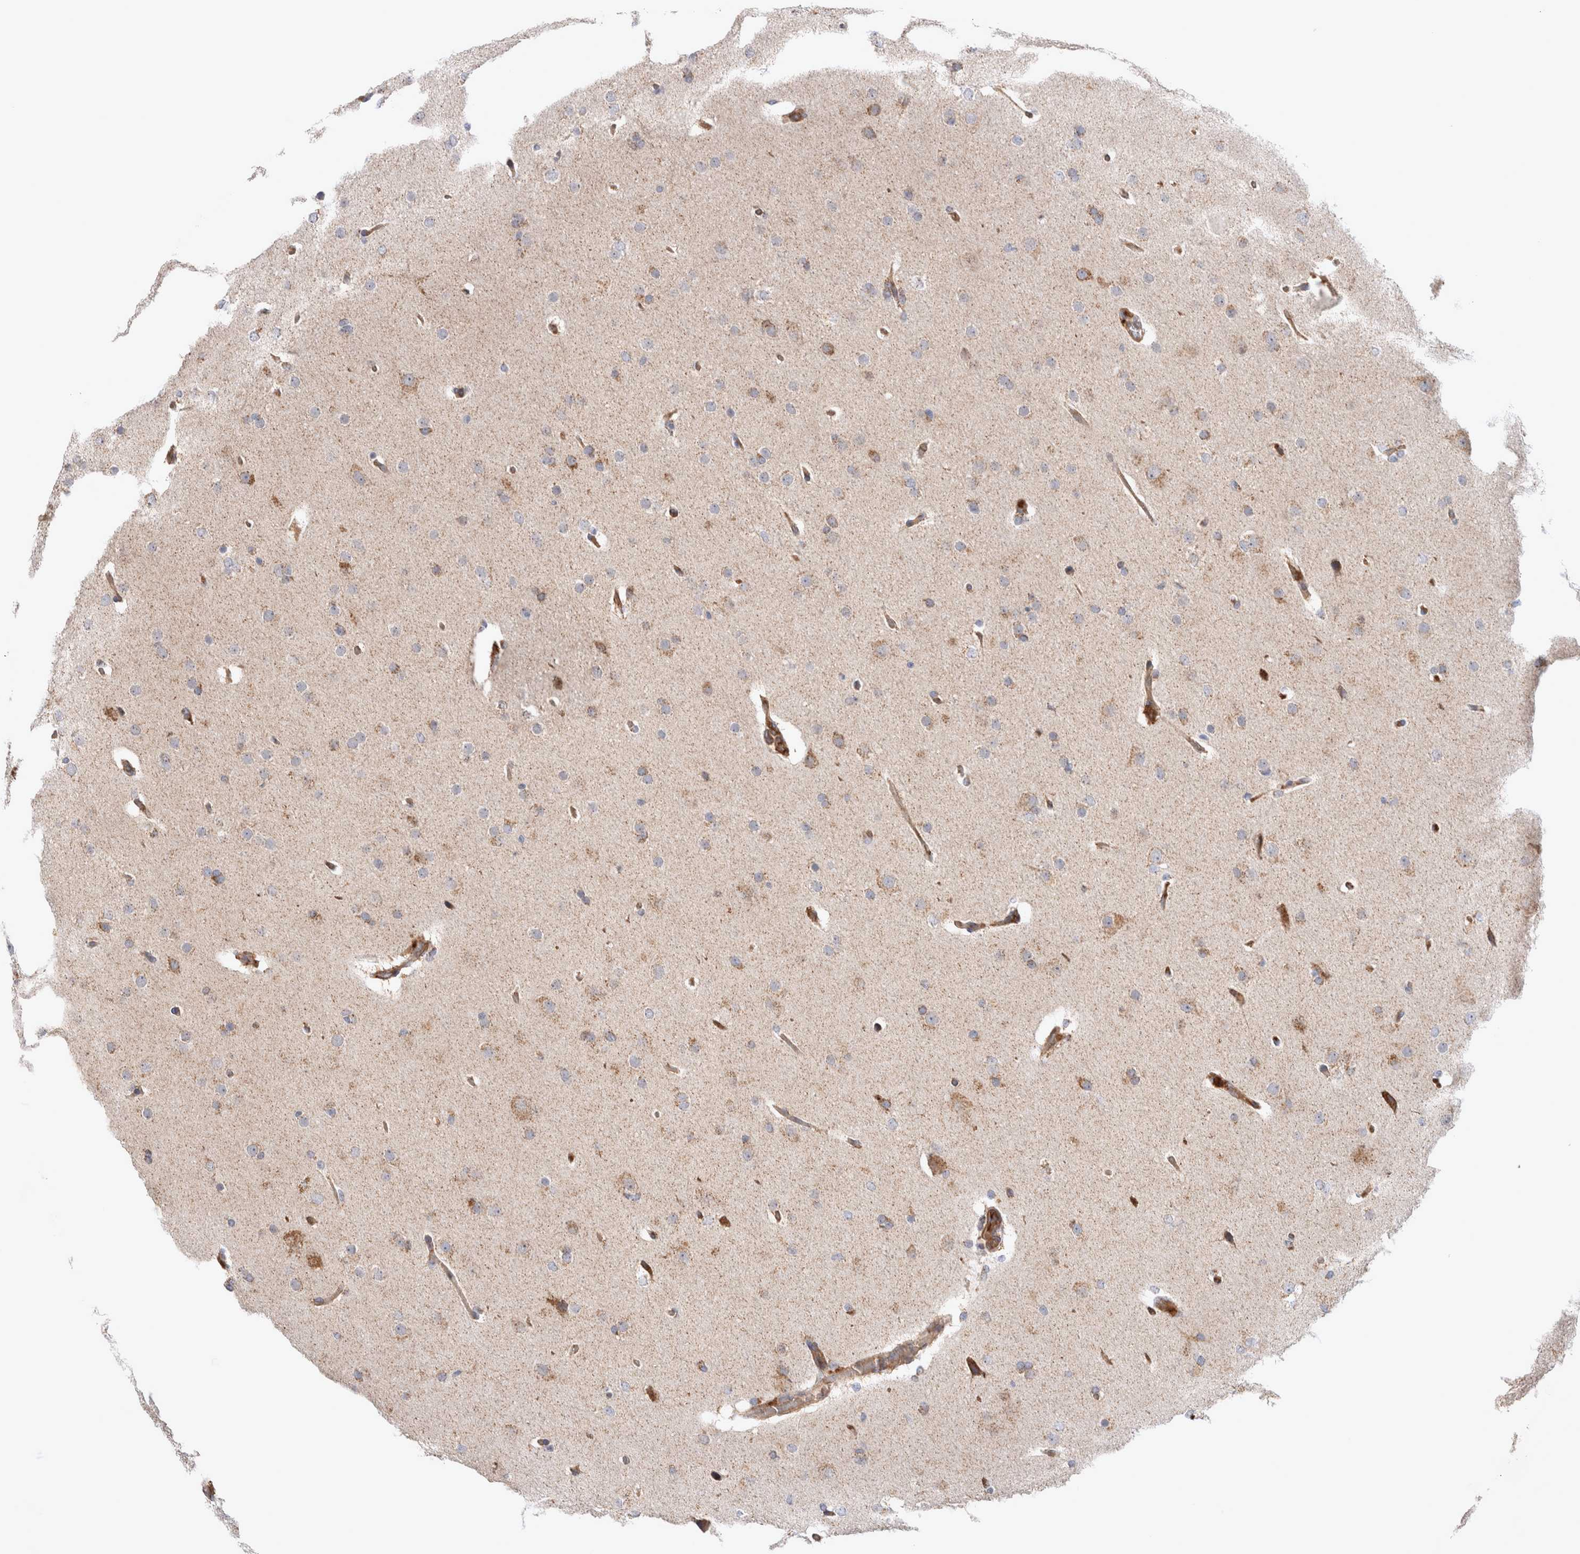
{"staining": {"intensity": "weak", "quantity": "25%-75%", "location": "cytoplasmic/membranous"}, "tissue": "glioma", "cell_type": "Tumor cells", "image_type": "cancer", "snomed": [{"axis": "morphology", "description": "Glioma, malignant, Low grade"}, {"axis": "topography", "description": "Brain"}], "caption": "A histopathology image of glioma stained for a protein displays weak cytoplasmic/membranous brown staining in tumor cells.", "gene": "MRPS28", "patient": {"sex": "female", "age": 37}}